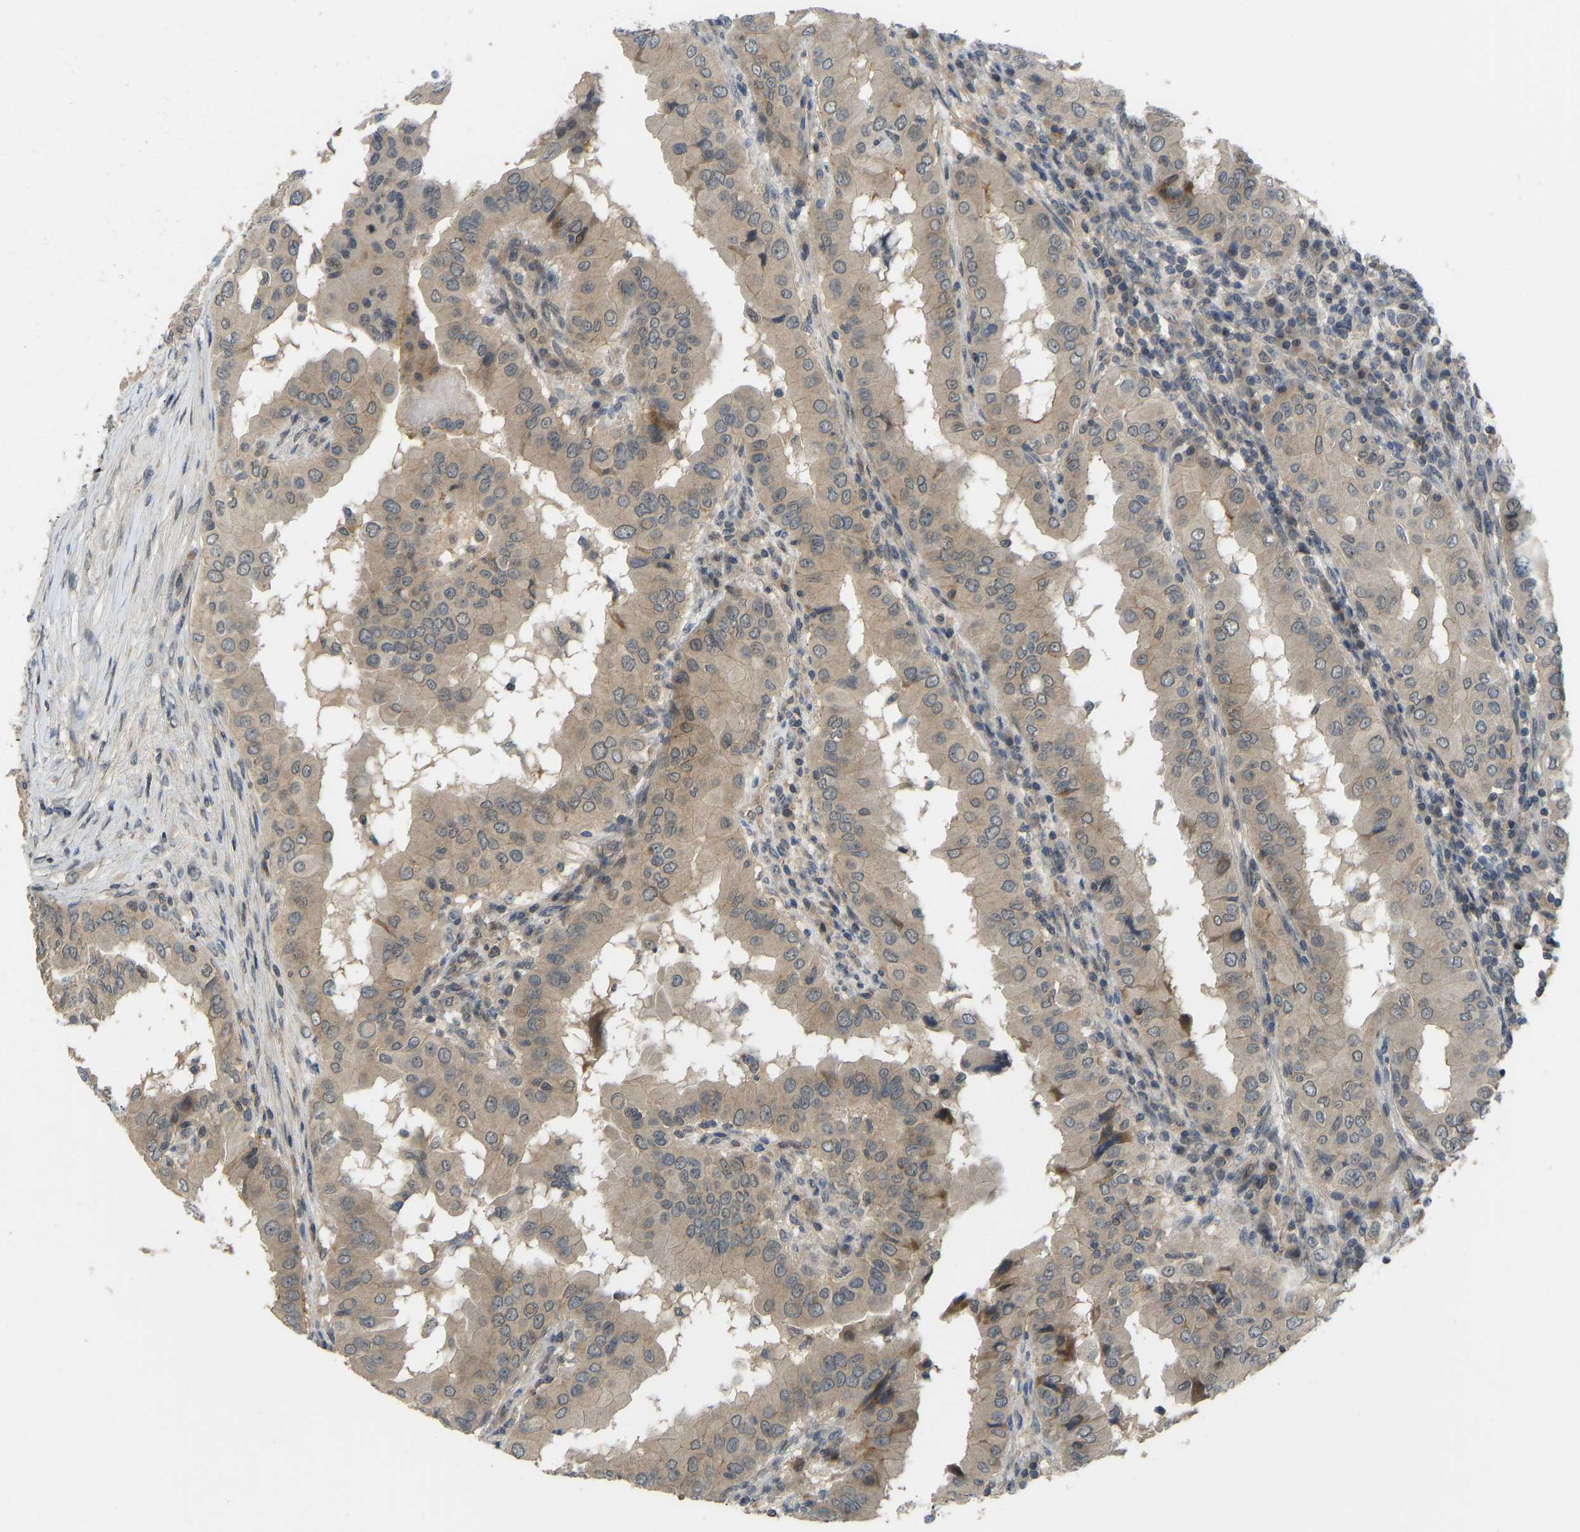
{"staining": {"intensity": "moderate", "quantity": ">75%", "location": "cytoplasmic/membranous"}, "tissue": "thyroid cancer", "cell_type": "Tumor cells", "image_type": "cancer", "snomed": [{"axis": "morphology", "description": "Papillary adenocarcinoma, NOS"}, {"axis": "topography", "description": "Thyroid gland"}], "caption": "This is an image of immunohistochemistry (IHC) staining of papillary adenocarcinoma (thyroid), which shows moderate expression in the cytoplasmic/membranous of tumor cells.", "gene": "NDRG3", "patient": {"sex": "male", "age": 33}}